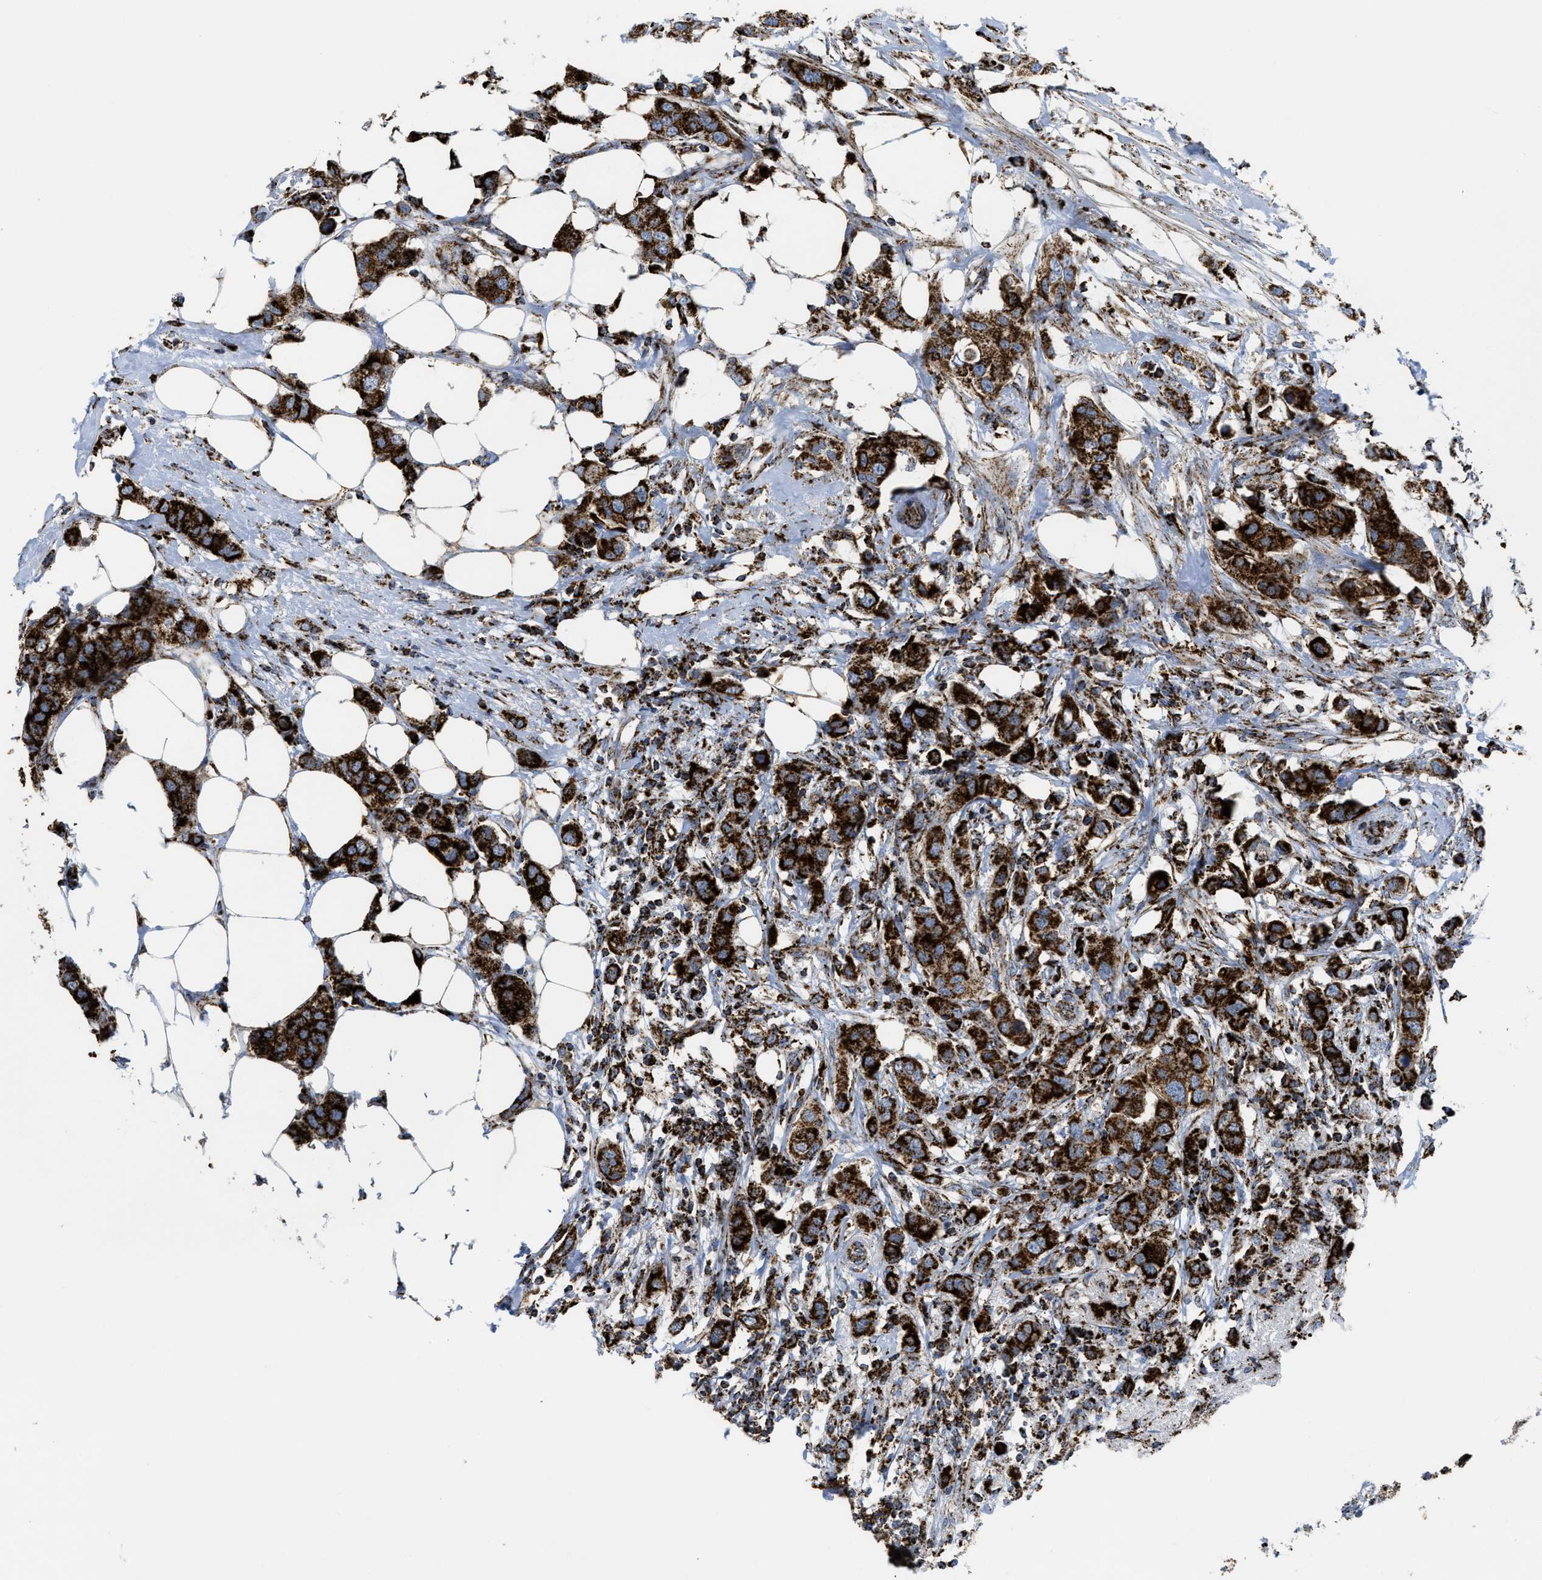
{"staining": {"intensity": "strong", "quantity": ">75%", "location": "cytoplasmic/membranous"}, "tissue": "breast cancer", "cell_type": "Tumor cells", "image_type": "cancer", "snomed": [{"axis": "morphology", "description": "Duct carcinoma"}, {"axis": "topography", "description": "Breast"}], "caption": "This photomicrograph displays invasive ductal carcinoma (breast) stained with immunohistochemistry (IHC) to label a protein in brown. The cytoplasmic/membranous of tumor cells show strong positivity for the protein. Nuclei are counter-stained blue.", "gene": "SQOR", "patient": {"sex": "female", "age": 50}}